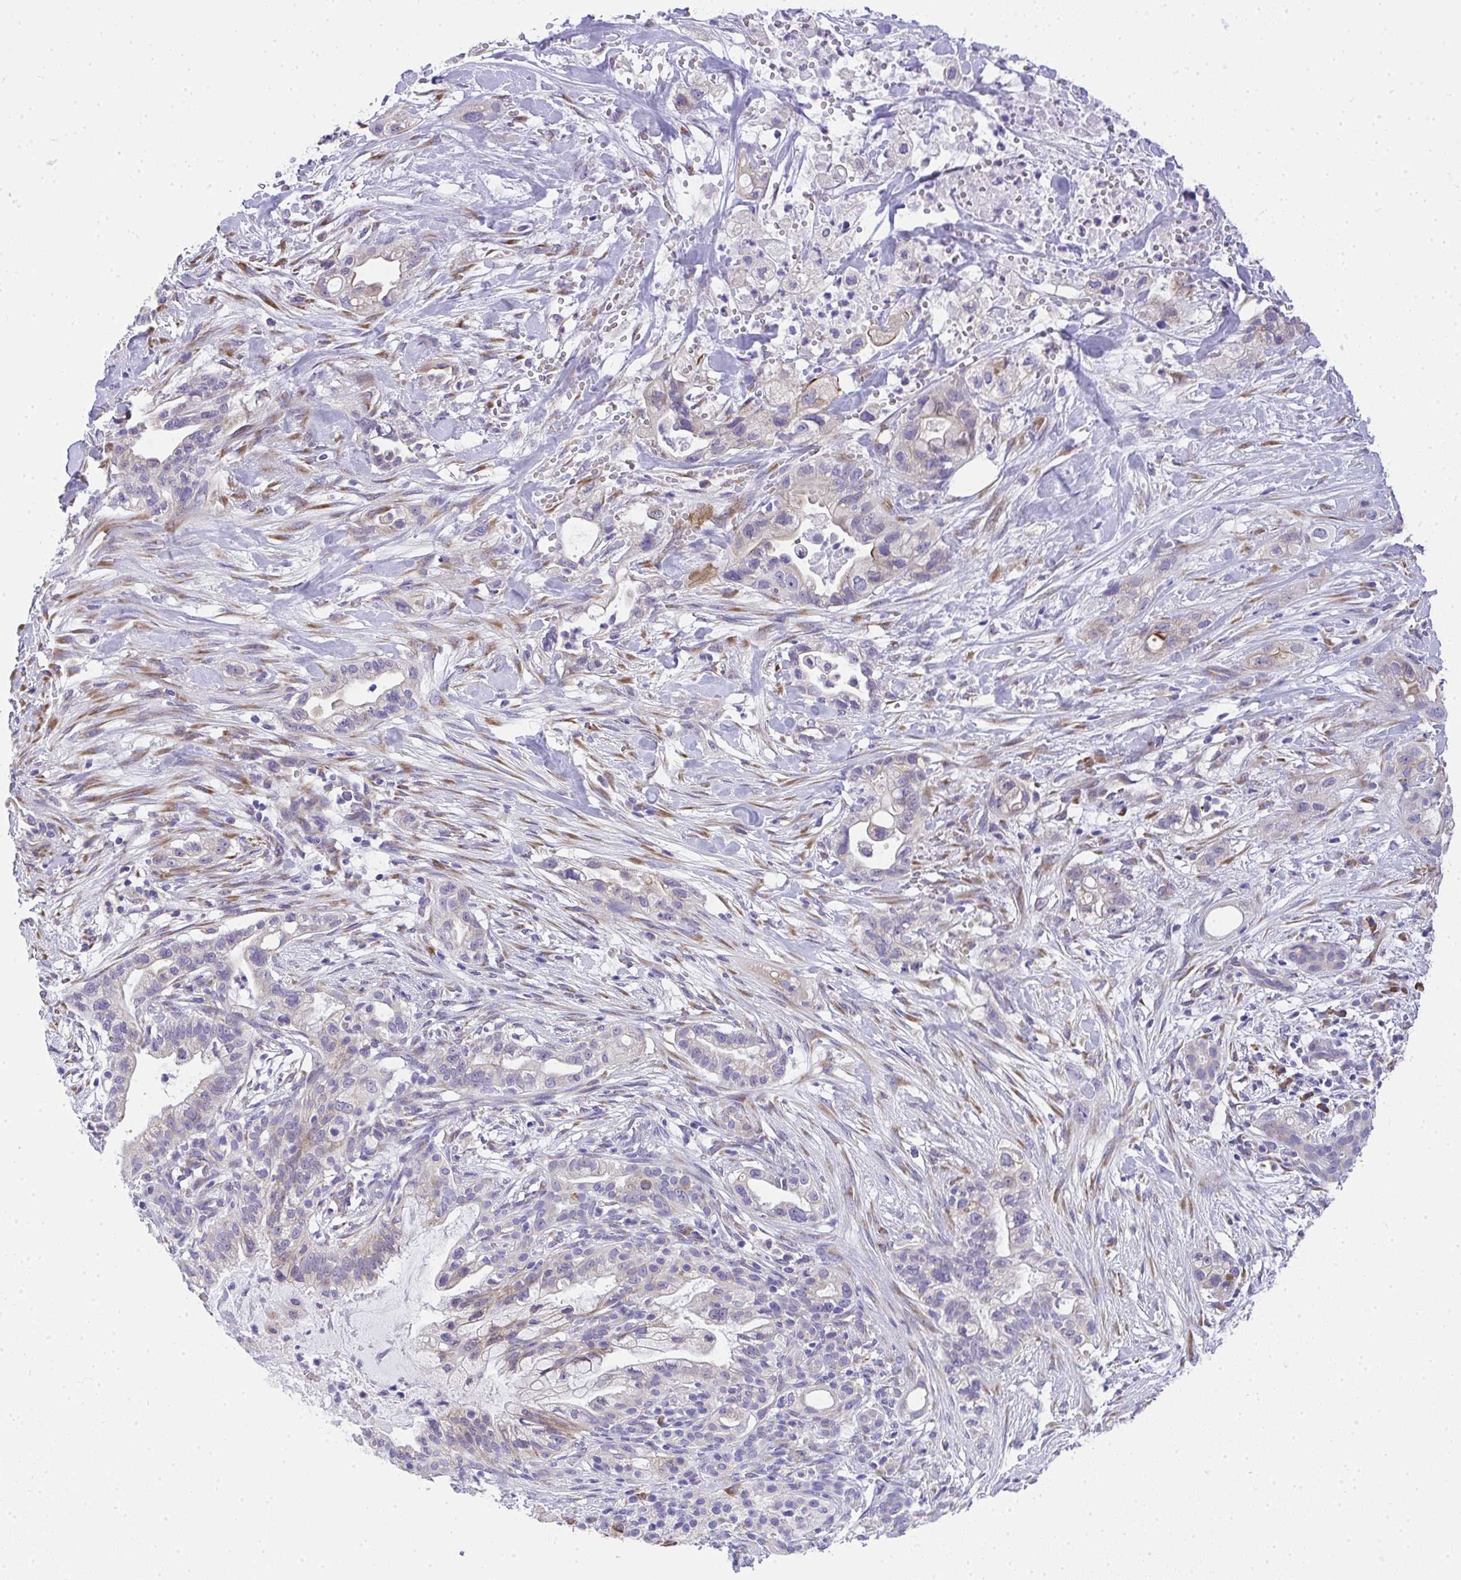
{"staining": {"intensity": "negative", "quantity": "none", "location": "none"}, "tissue": "pancreatic cancer", "cell_type": "Tumor cells", "image_type": "cancer", "snomed": [{"axis": "morphology", "description": "Adenocarcinoma, NOS"}, {"axis": "topography", "description": "Pancreas"}], "caption": "High power microscopy image of an IHC photomicrograph of pancreatic cancer (adenocarcinoma), revealing no significant expression in tumor cells.", "gene": "ADRA2C", "patient": {"sex": "male", "age": 44}}